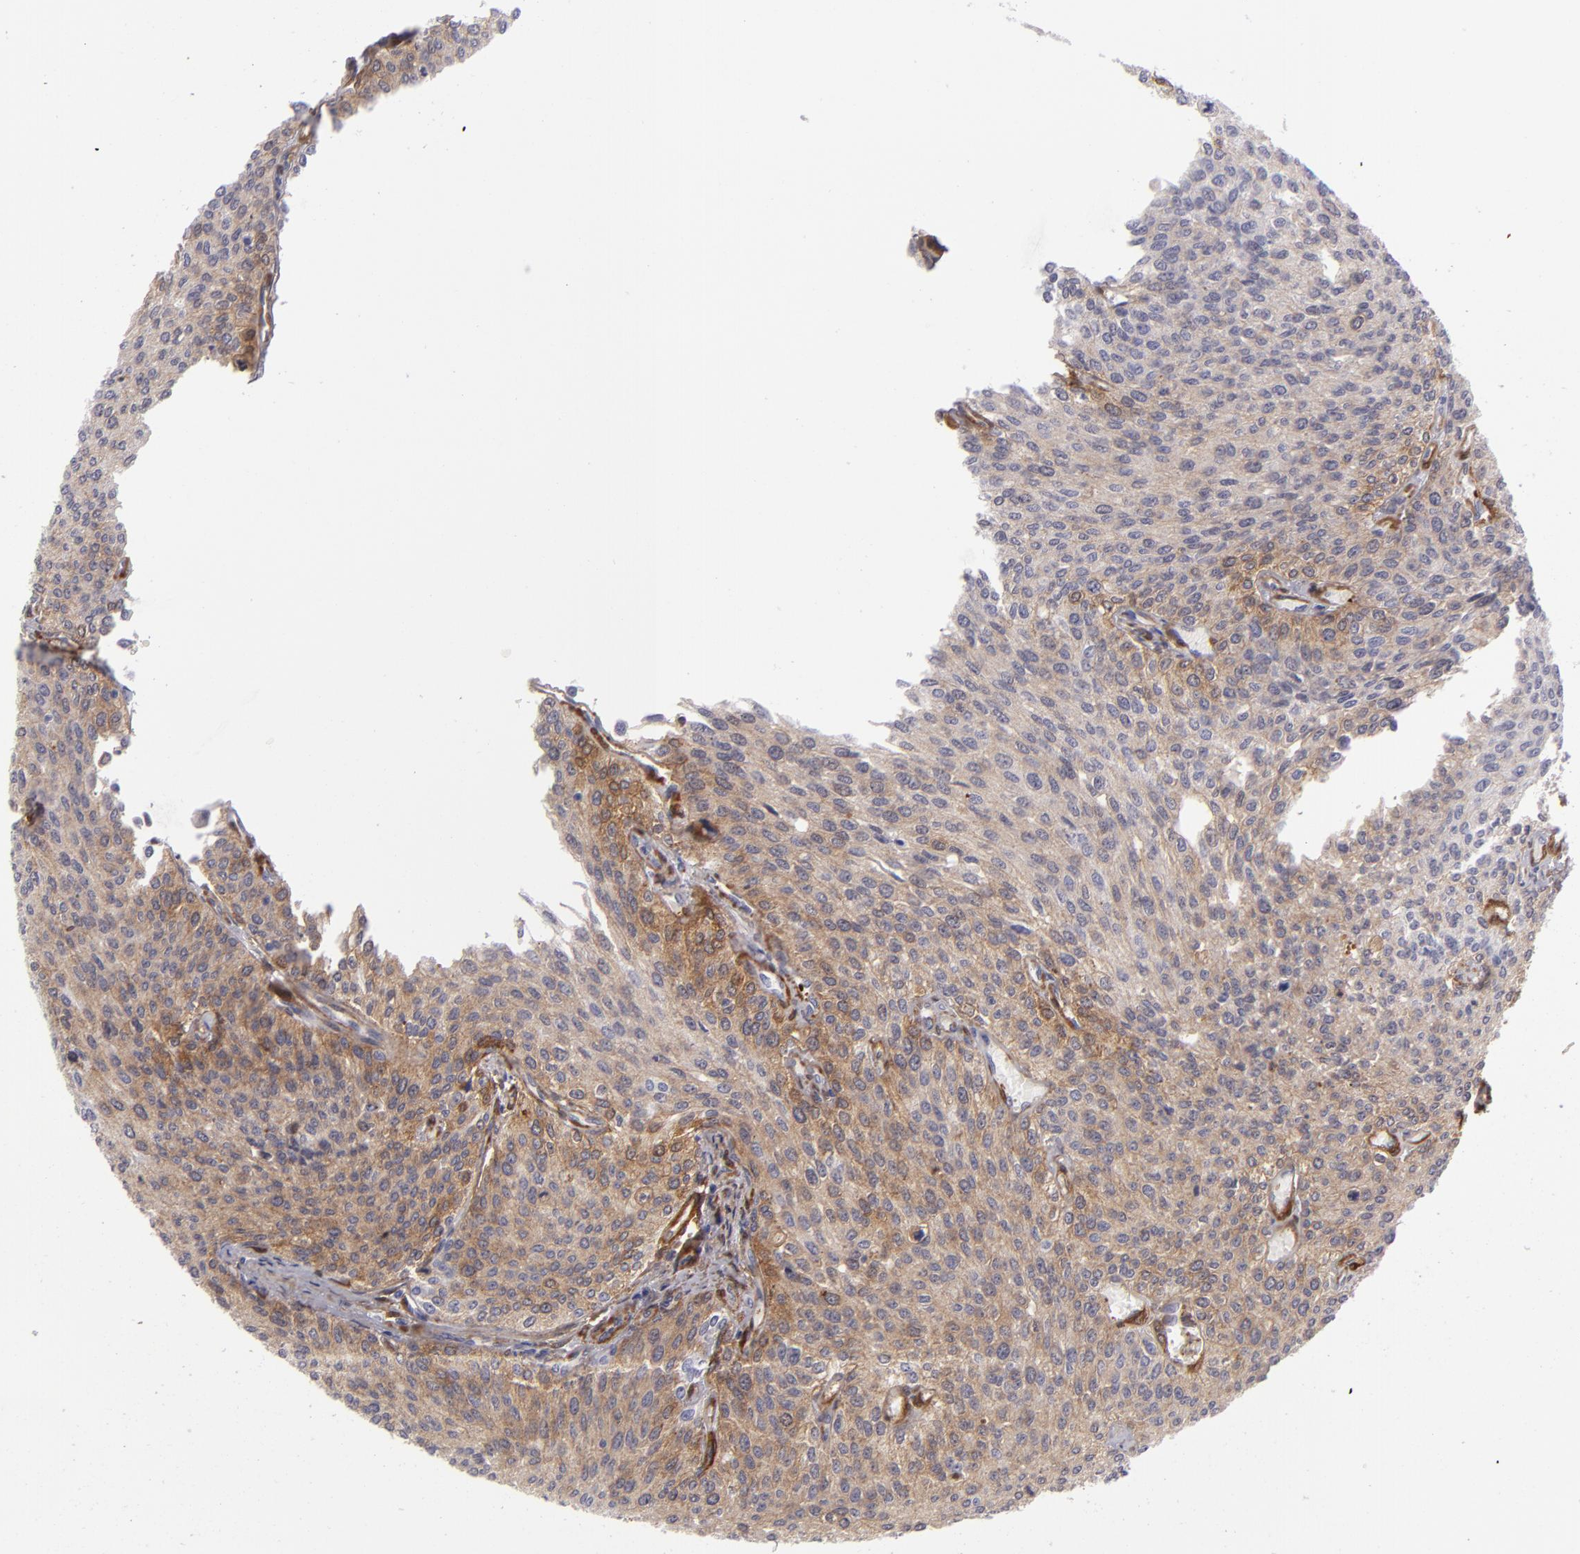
{"staining": {"intensity": "moderate", "quantity": "25%-75%", "location": "cytoplasmic/membranous"}, "tissue": "urothelial cancer", "cell_type": "Tumor cells", "image_type": "cancer", "snomed": [{"axis": "morphology", "description": "Urothelial carcinoma, Low grade"}, {"axis": "topography", "description": "Urinary bladder"}], "caption": "Protein analysis of urothelial cancer tissue shows moderate cytoplasmic/membranous positivity in about 25%-75% of tumor cells.", "gene": "VCL", "patient": {"sex": "female", "age": 73}}